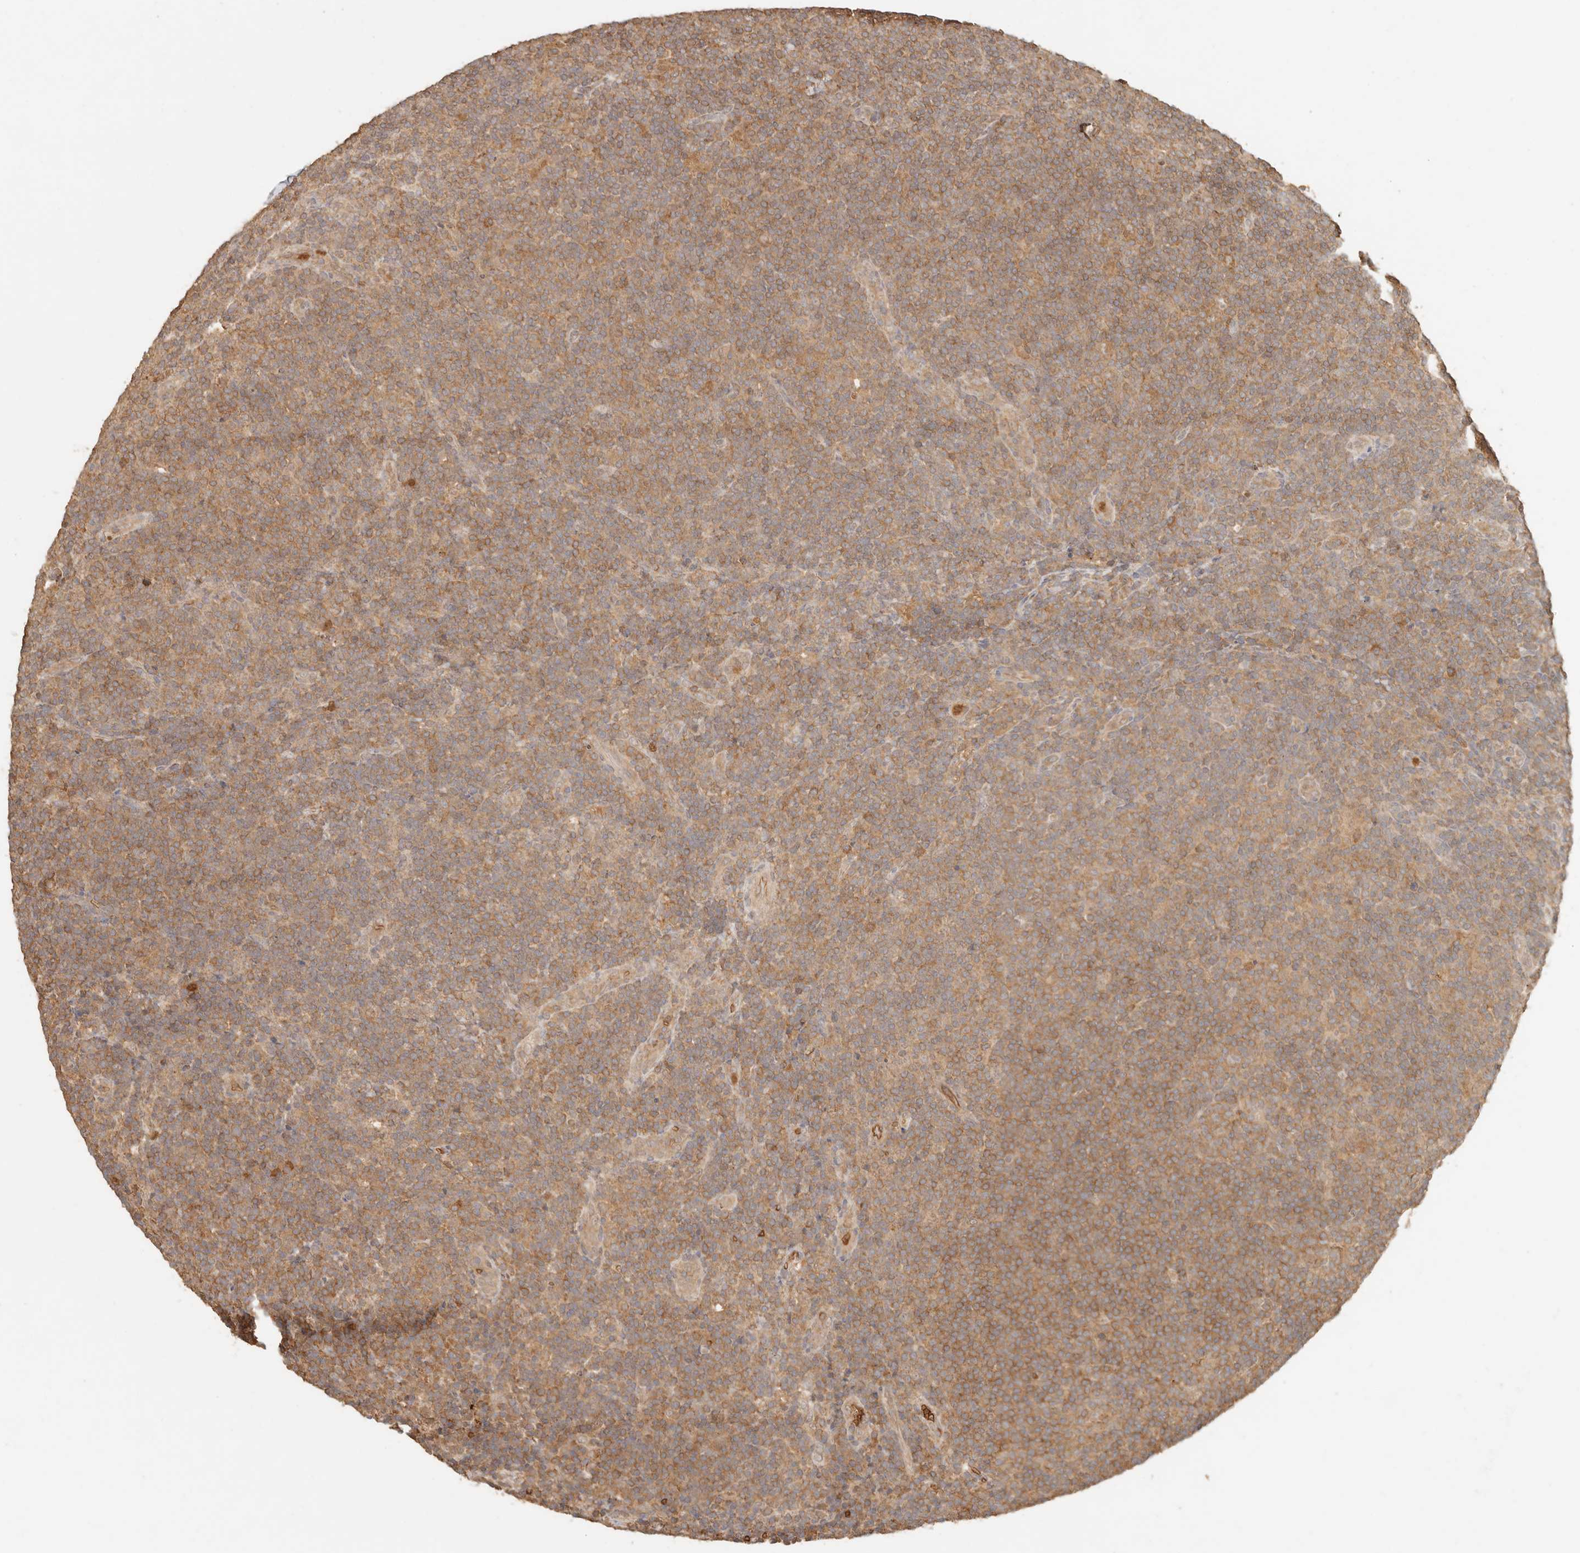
{"staining": {"intensity": "negative", "quantity": "none", "location": "none"}, "tissue": "lymphoma", "cell_type": "Tumor cells", "image_type": "cancer", "snomed": [{"axis": "morphology", "description": "Hodgkin's disease, NOS"}, {"axis": "topography", "description": "Lymph node"}], "caption": "This is an IHC photomicrograph of Hodgkin's disease. There is no positivity in tumor cells.", "gene": "INTS11", "patient": {"sex": "female", "age": 57}}